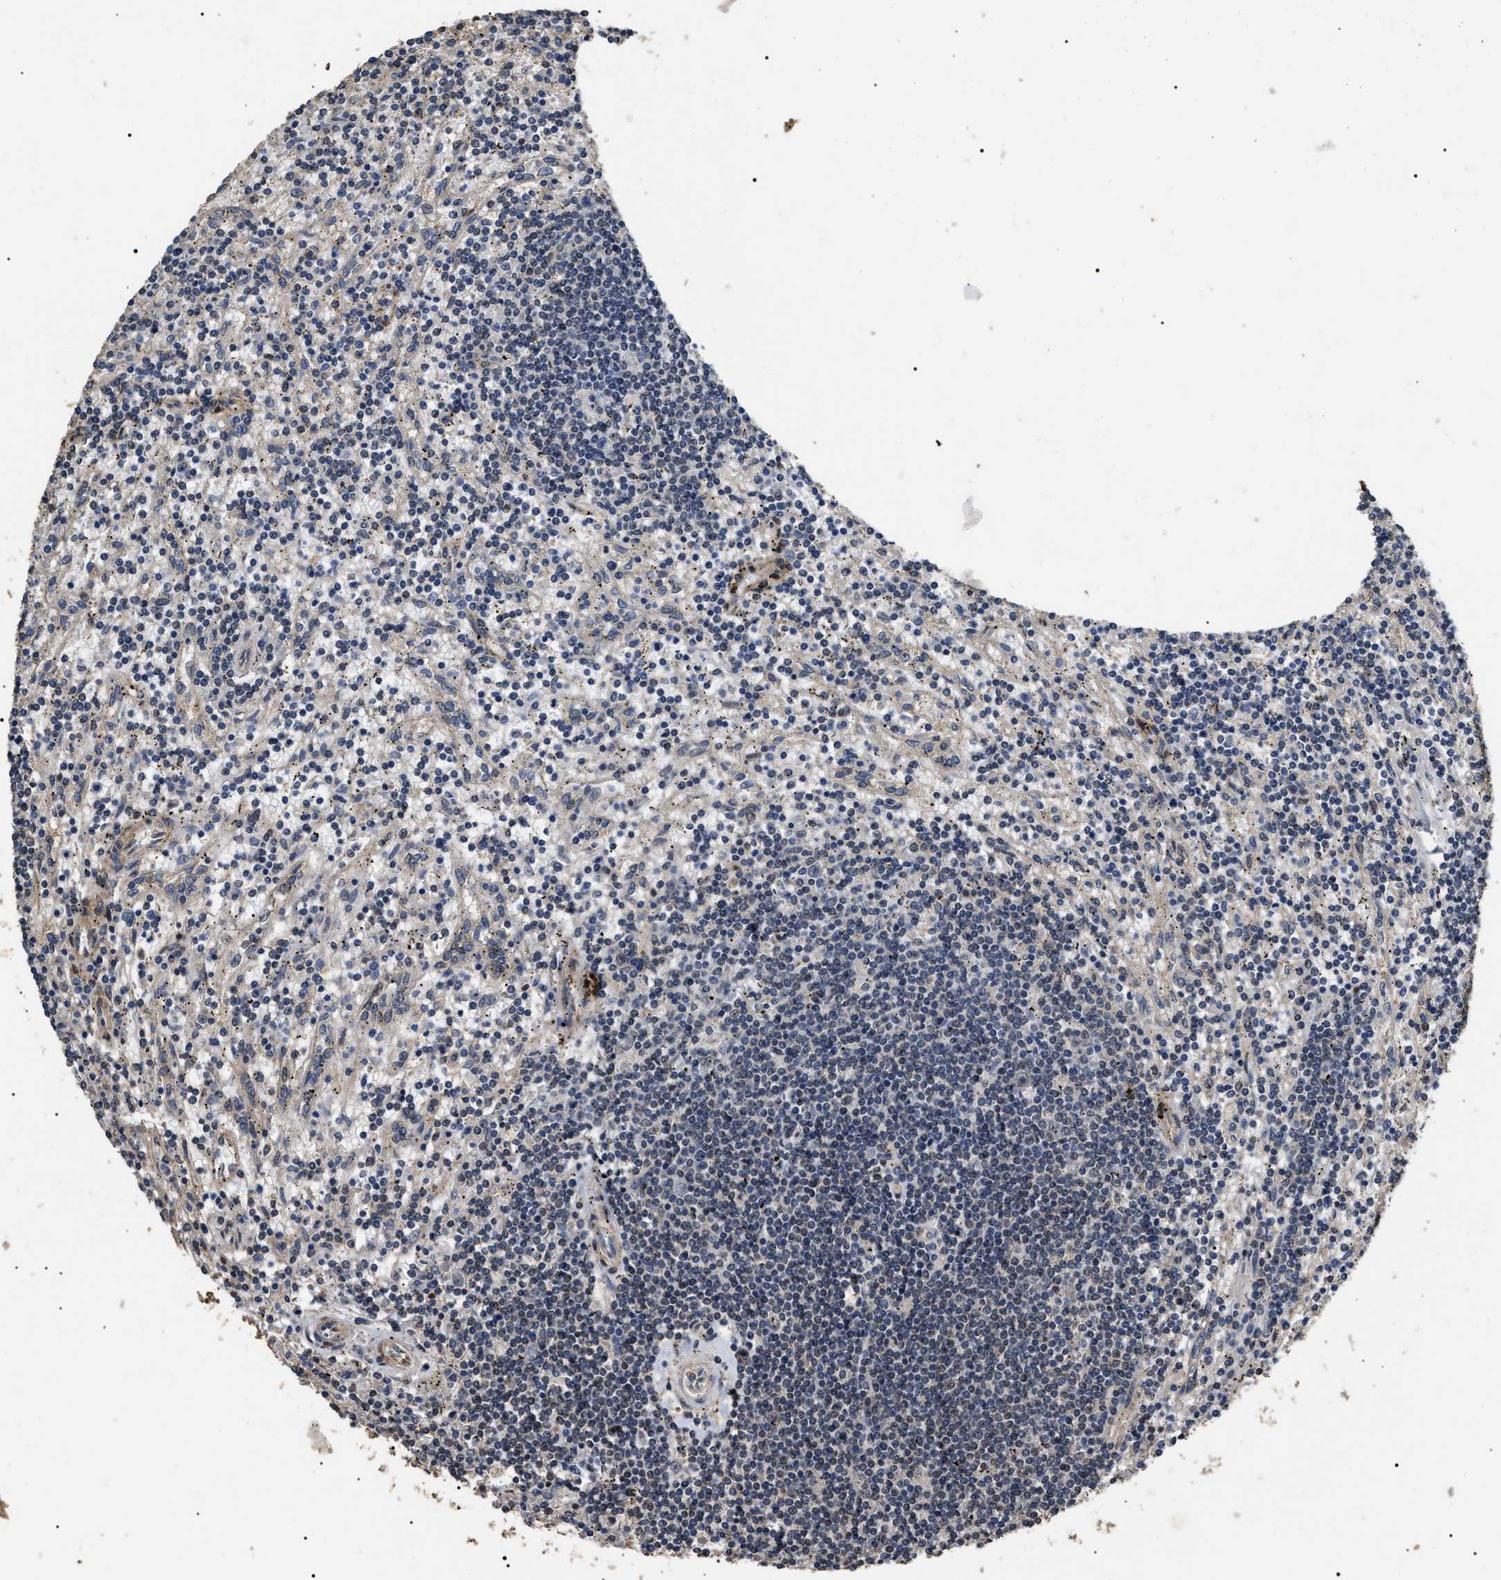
{"staining": {"intensity": "negative", "quantity": "none", "location": "none"}, "tissue": "lymphoma", "cell_type": "Tumor cells", "image_type": "cancer", "snomed": [{"axis": "morphology", "description": "Malignant lymphoma, non-Hodgkin's type, Low grade"}, {"axis": "topography", "description": "Spleen"}], "caption": "IHC of human malignant lymphoma, non-Hodgkin's type (low-grade) displays no staining in tumor cells.", "gene": "ANP32E", "patient": {"sex": "male", "age": 76}}